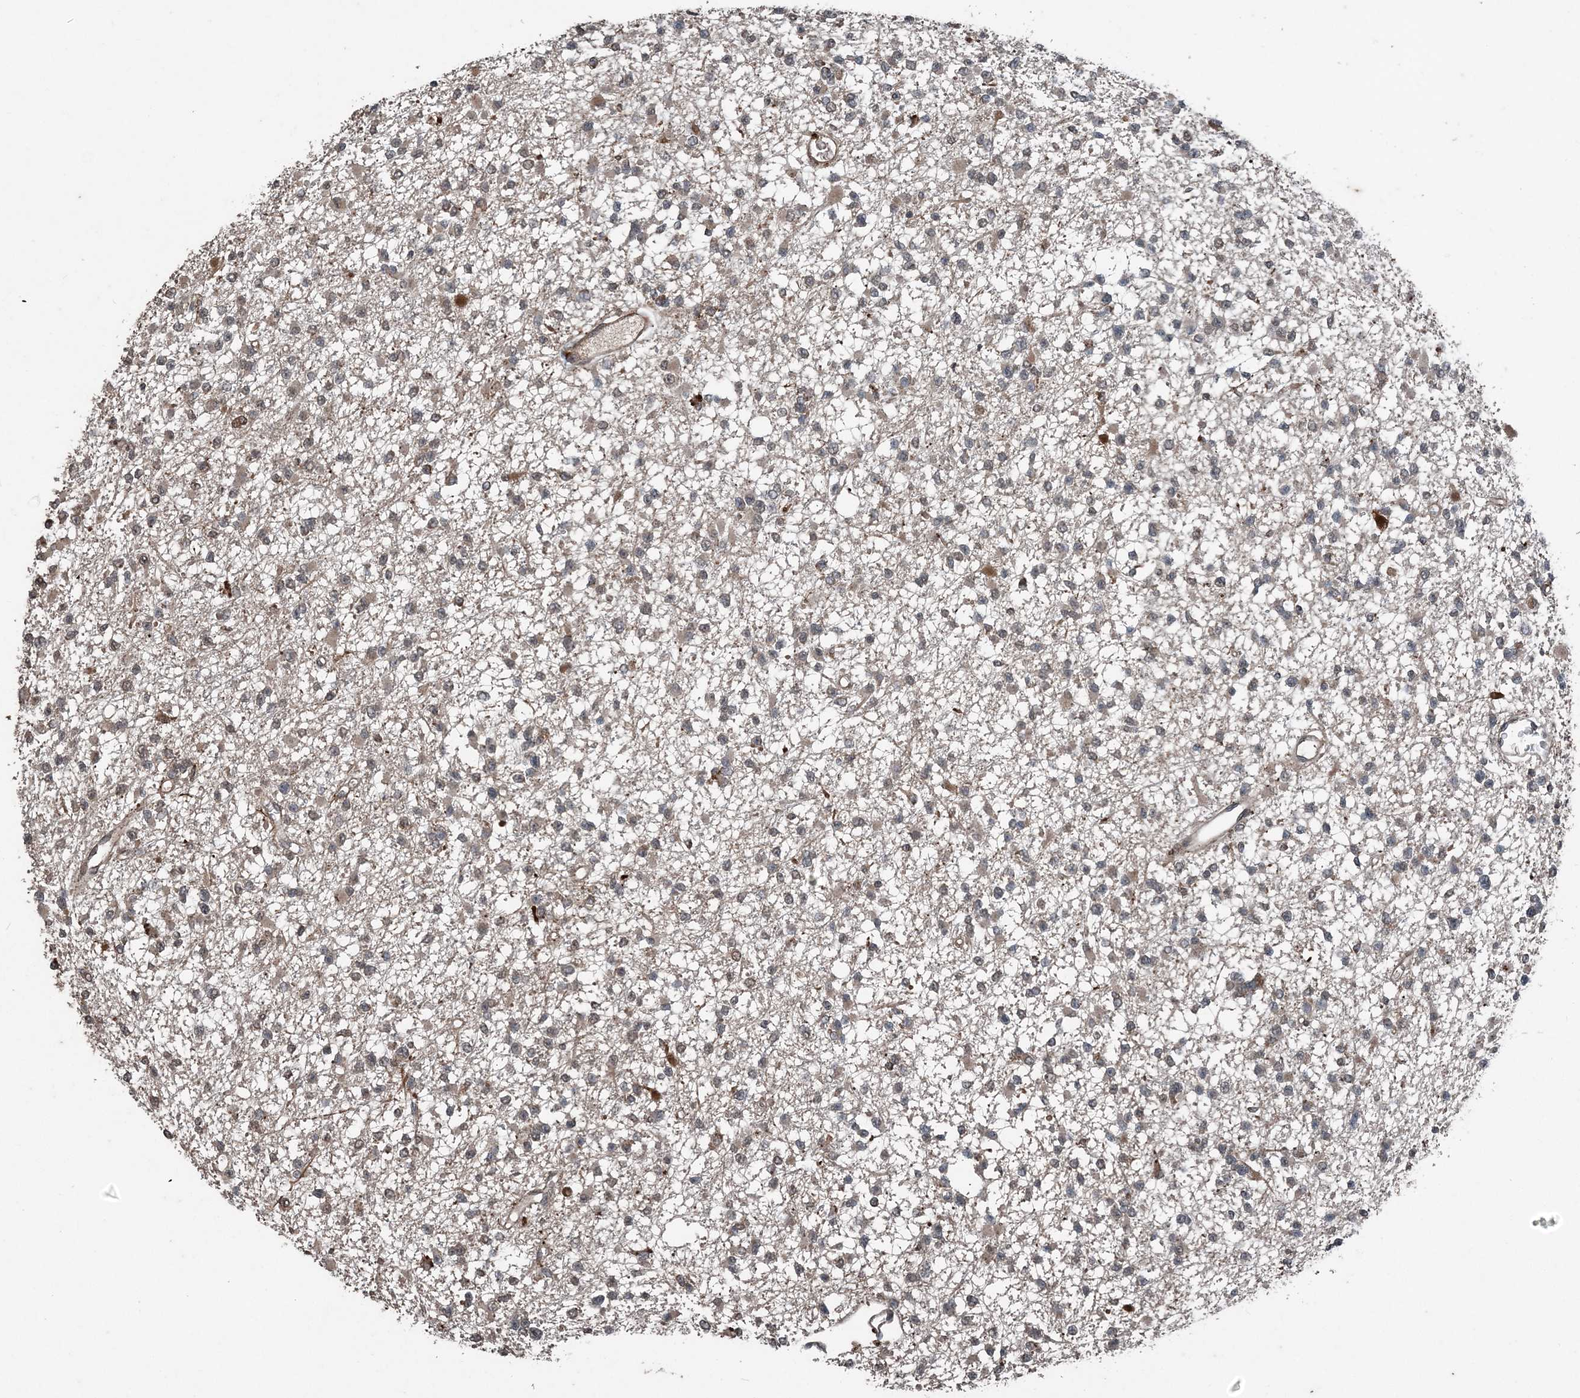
{"staining": {"intensity": "negative", "quantity": "none", "location": "none"}, "tissue": "glioma", "cell_type": "Tumor cells", "image_type": "cancer", "snomed": [{"axis": "morphology", "description": "Glioma, malignant, Low grade"}, {"axis": "topography", "description": "Brain"}], "caption": "Immunohistochemical staining of human malignant glioma (low-grade) demonstrates no significant staining in tumor cells.", "gene": "CFL1", "patient": {"sex": "female", "age": 22}}